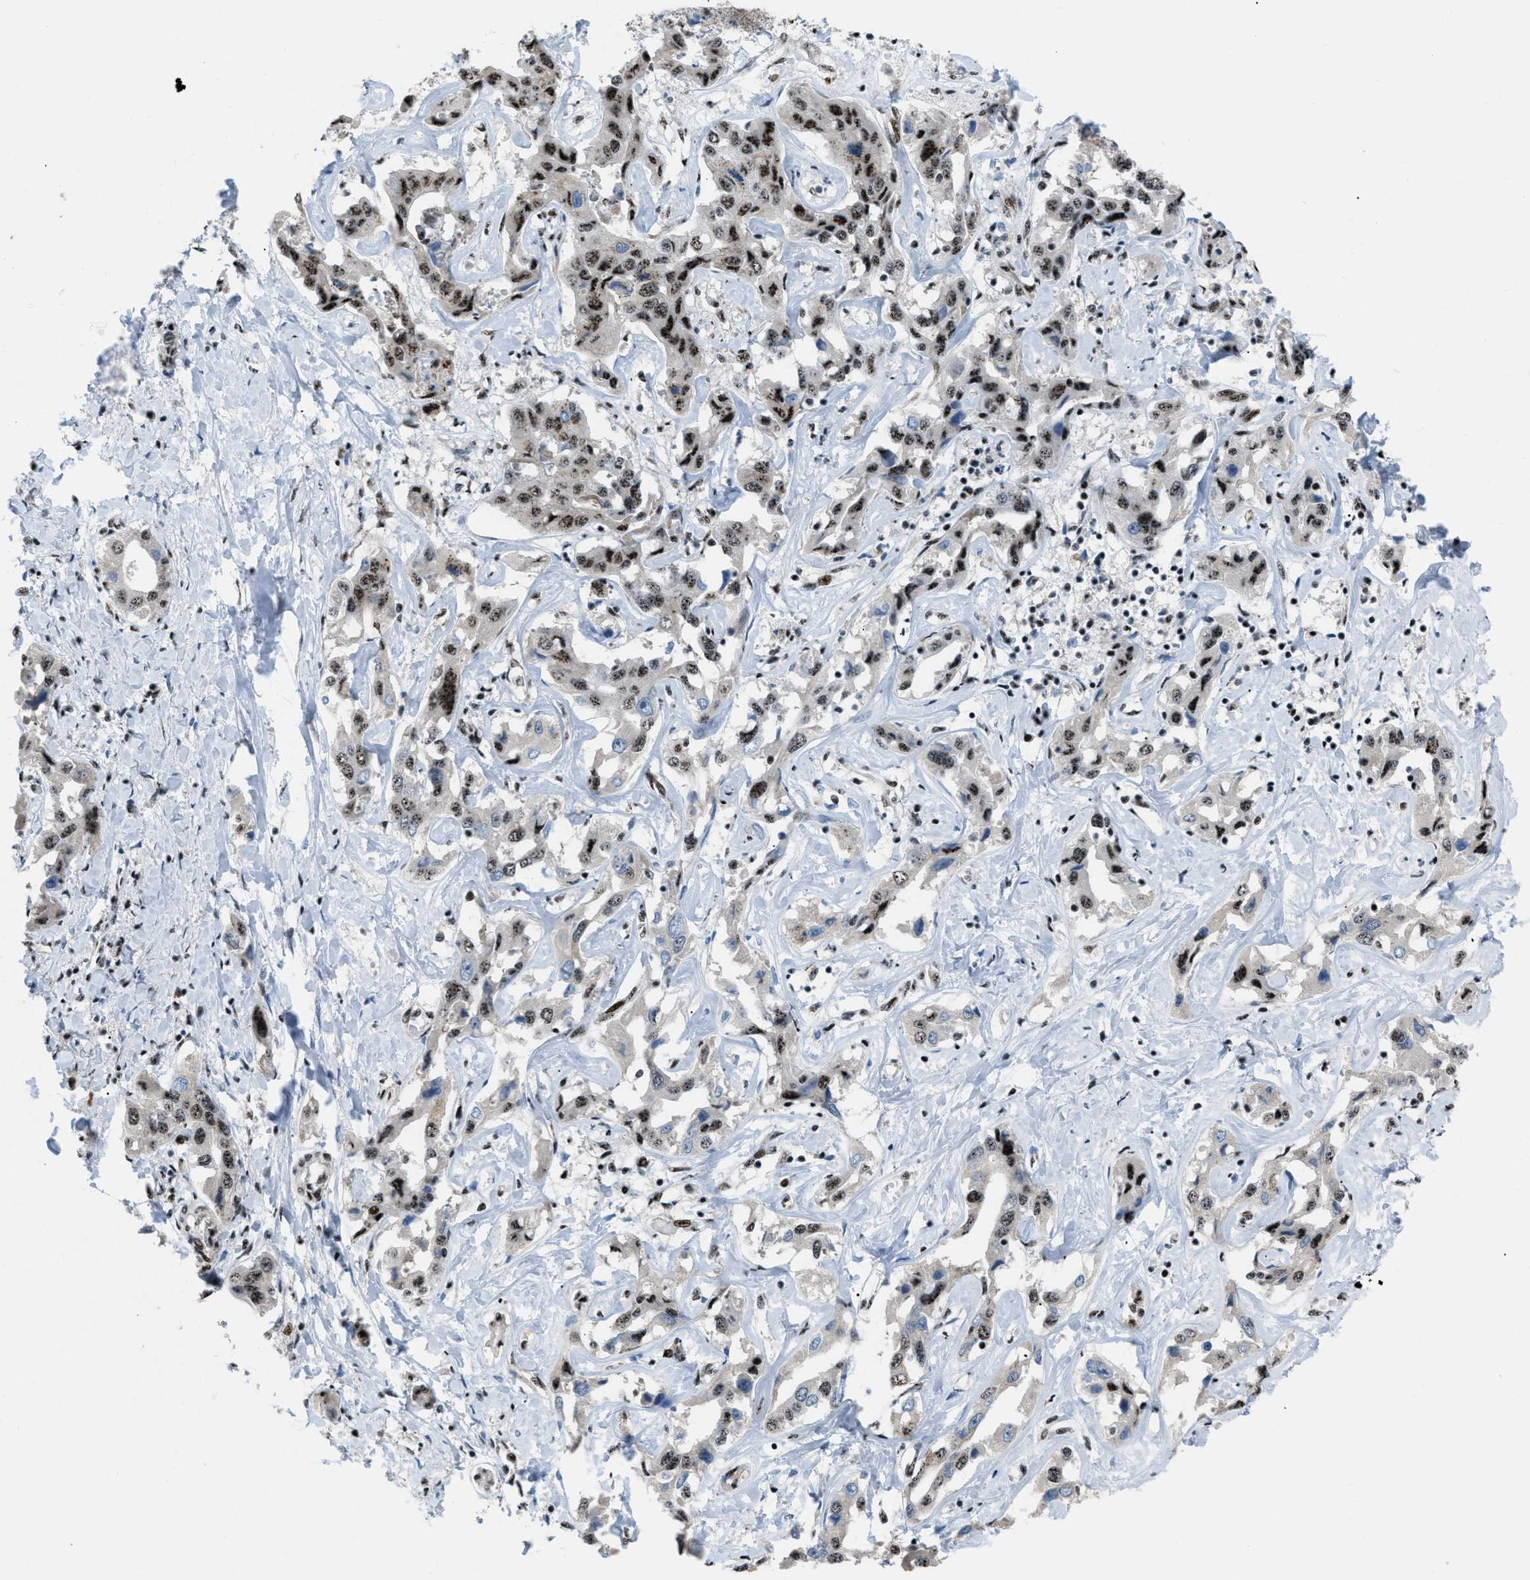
{"staining": {"intensity": "moderate", "quantity": ">75%", "location": "nuclear"}, "tissue": "liver cancer", "cell_type": "Tumor cells", "image_type": "cancer", "snomed": [{"axis": "morphology", "description": "Cholangiocarcinoma"}, {"axis": "topography", "description": "Liver"}], "caption": "The photomicrograph displays immunohistochemical staining of cholangiocarcinoma (liver). There is moderate nuclear staining is identified in approximately >75% of tumor cells.", "gene": "CDR2", "patient": {"sex": "male", "age": 59}}